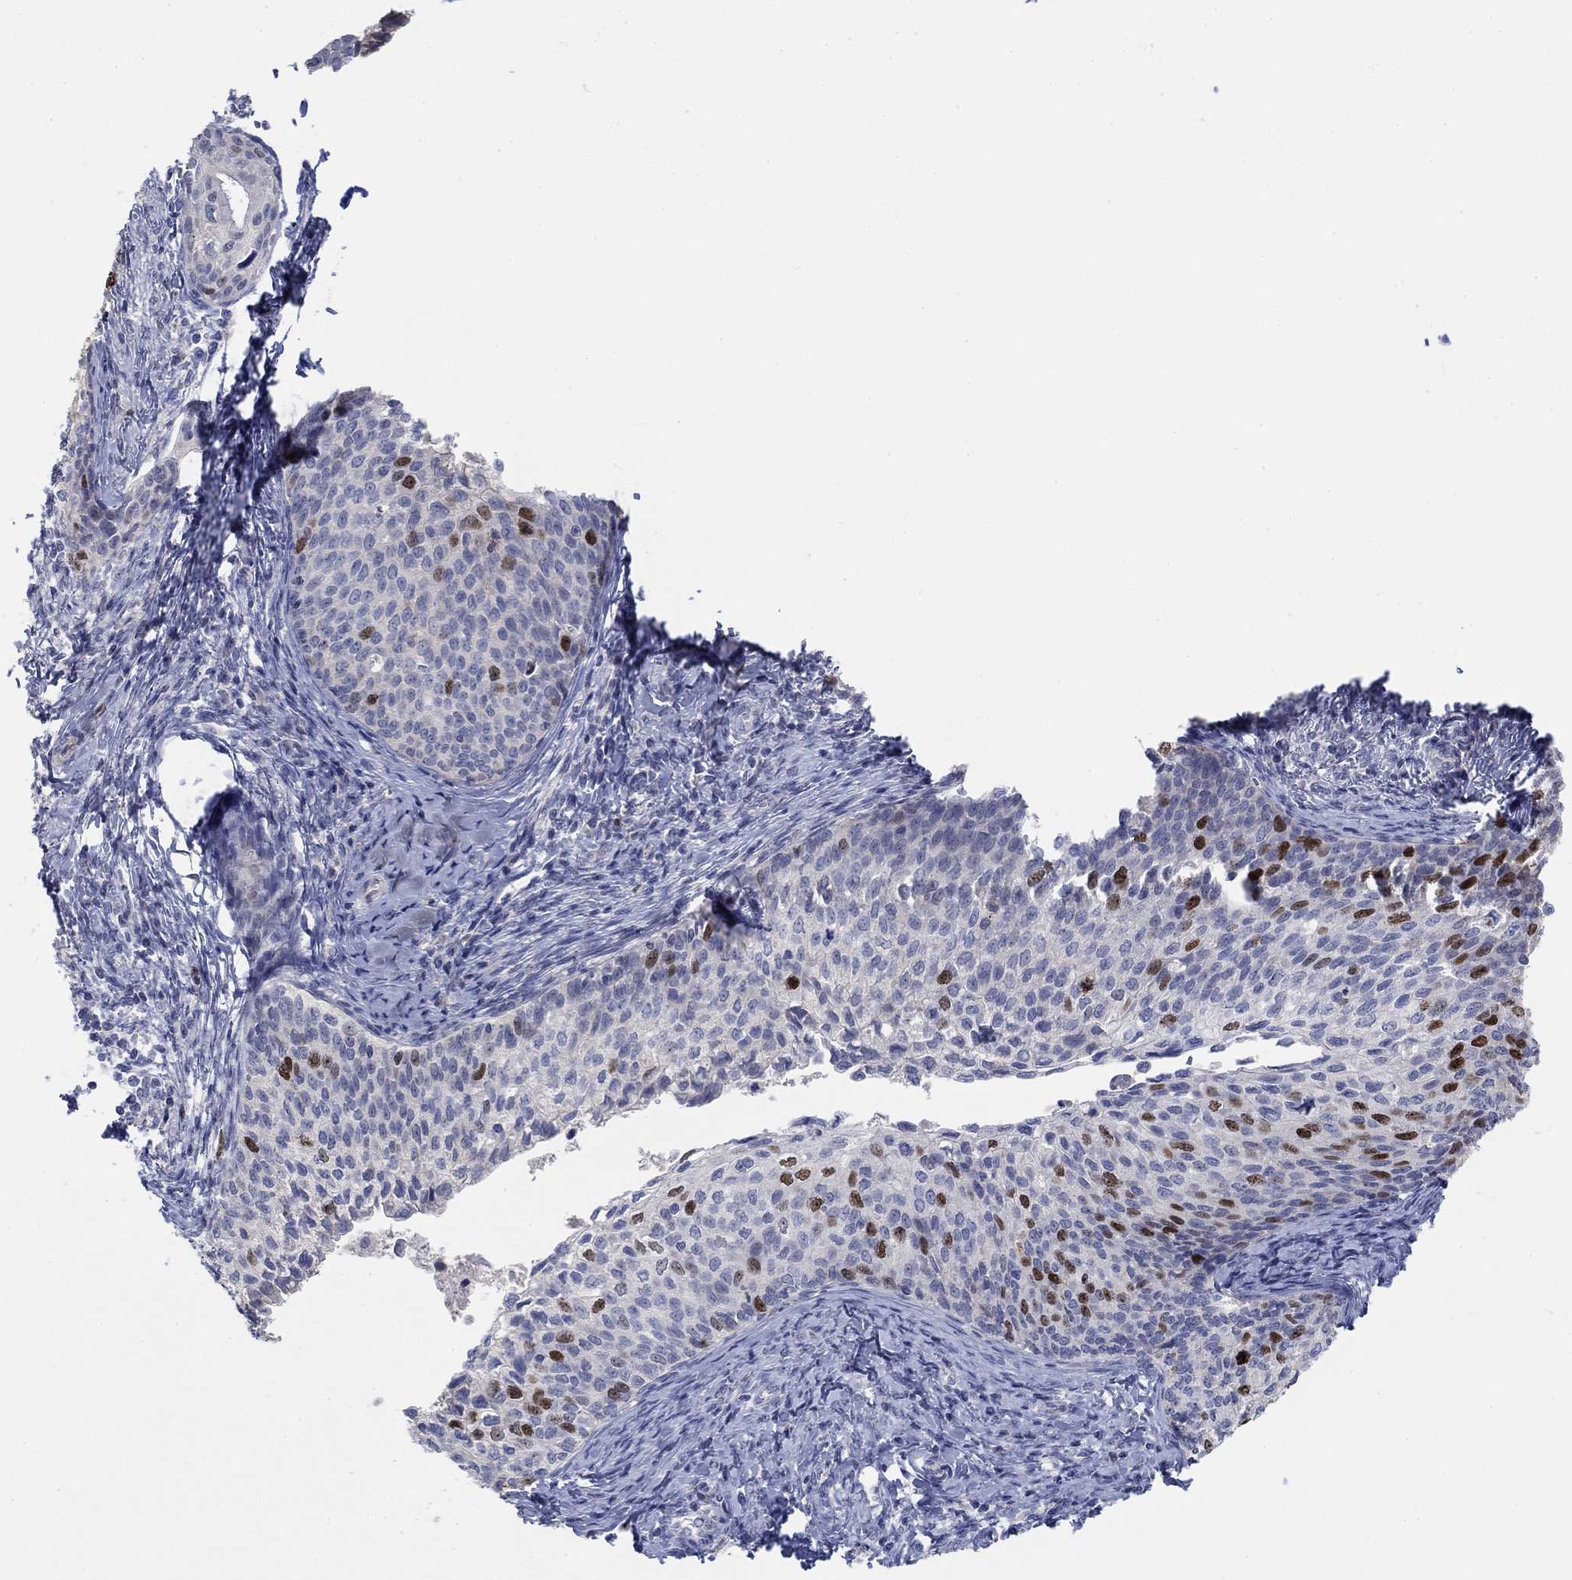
{"staining": {"intensity": "strong", "quantity": "<25%", "location": "nuclear"}, "tissue": "cervical cancer", "cell_type": "Tumor cells", "image_type": "cancer", "snomed": [{"axis": "morphology", "description": "Squamous cell carcinoma, NOS"}, {"axis": "topography", "description": "Cervix"}], "caption": "Cervical squamous cell carcinoma tissue reveals strong nuclear positivity in approximately <25% of tumor cells, visualized by immunohistochemistry.", "gene": "PRC1", "patient": {"sex": "female", "age": 51}}